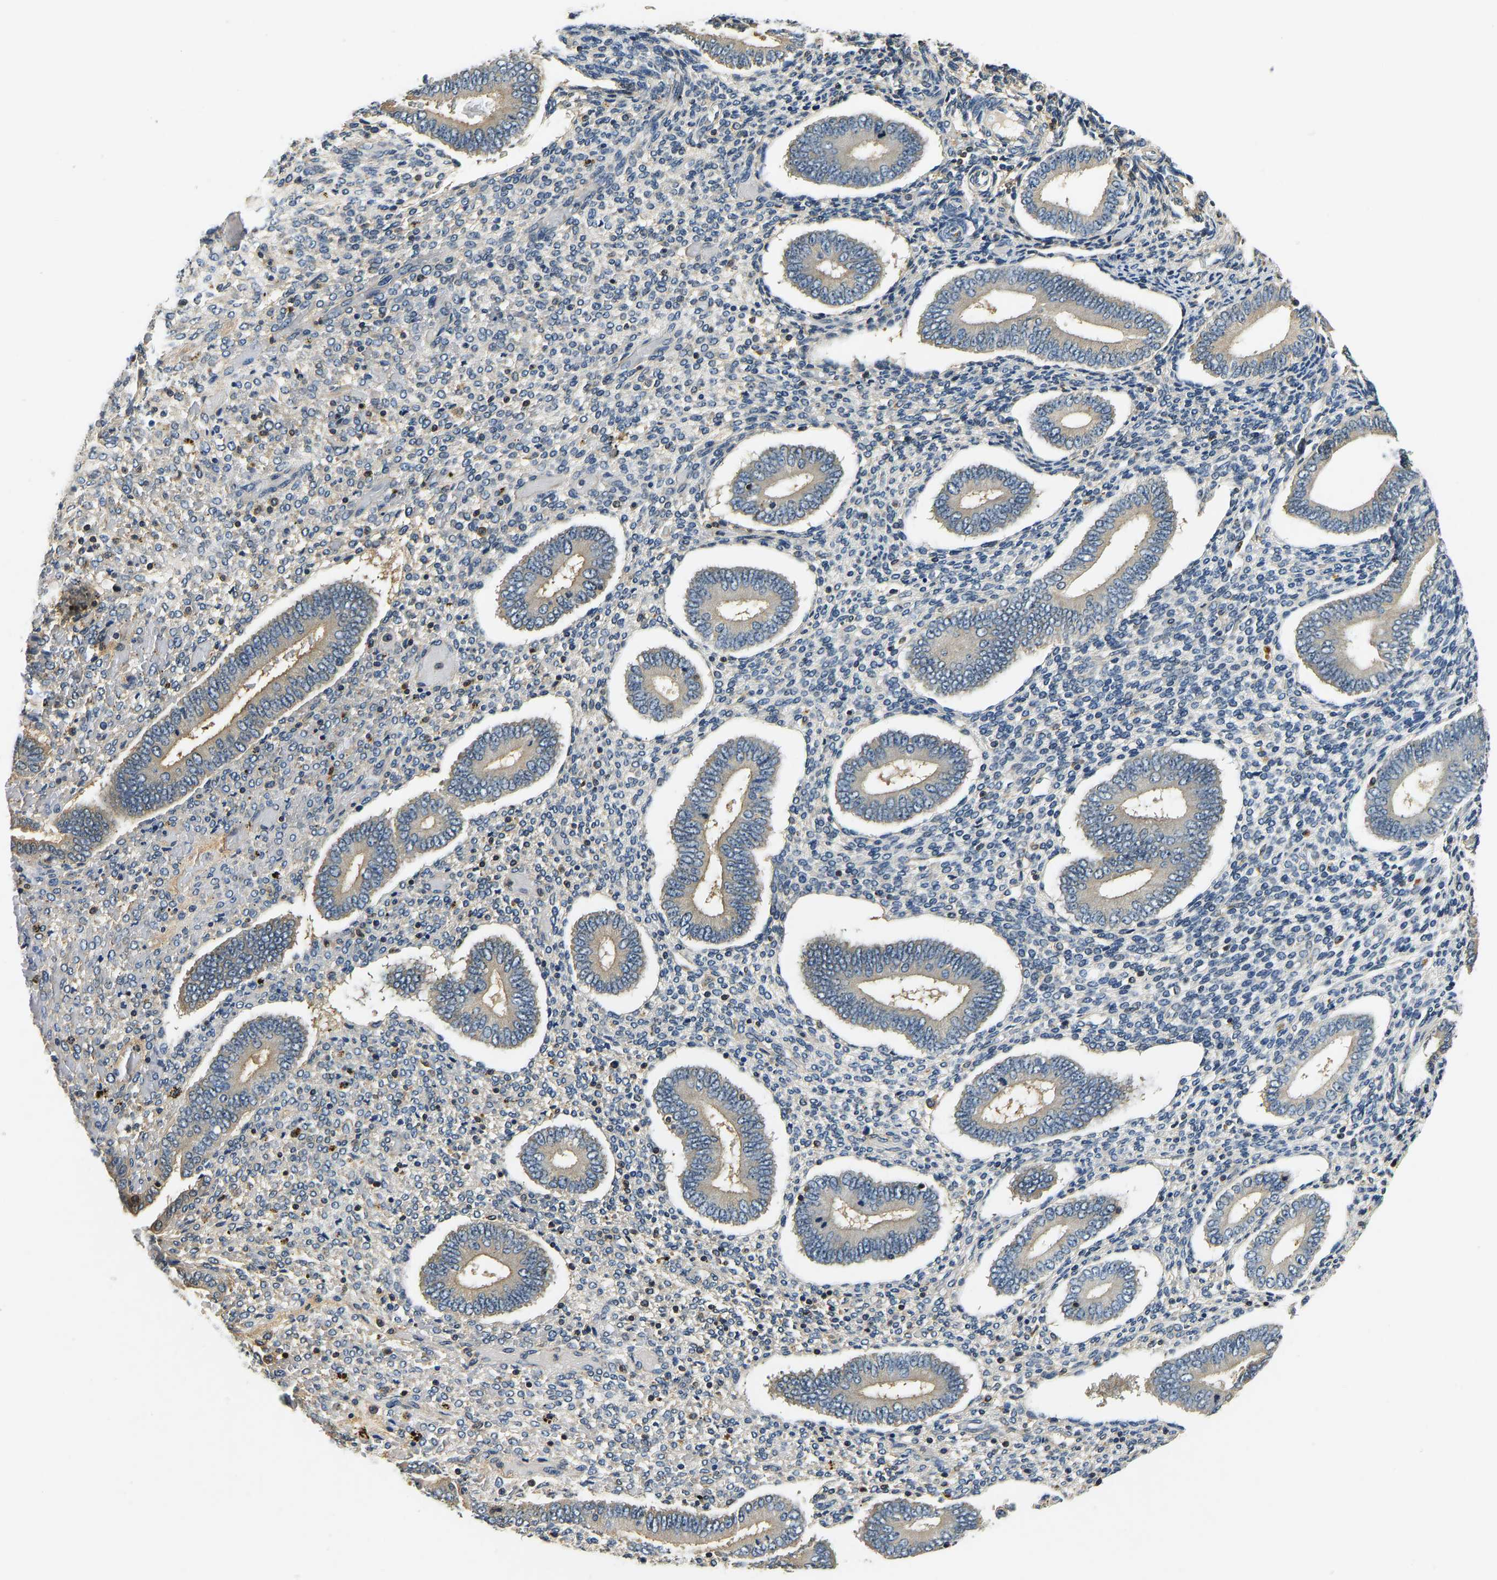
{"staining": {"intensity": "negative", "quantity": "none", "location": "none"}, "tissue": "endometrium", "cell_type": "Cells in endometrial stroma", "image_type": "normal", "snomed": [{"axis": "morphology", "description": "Normal tissue, NOS"}, {"axis": "topography", "description": "Endometrium"}], "caption": "Immunohistochemistry micrograph of benign endometrium stained for a protein (brown), which shows no expression in cells in endometrial stroma.", "gene": "RESF1", "patient": {"sex": "female", "age": 42}}